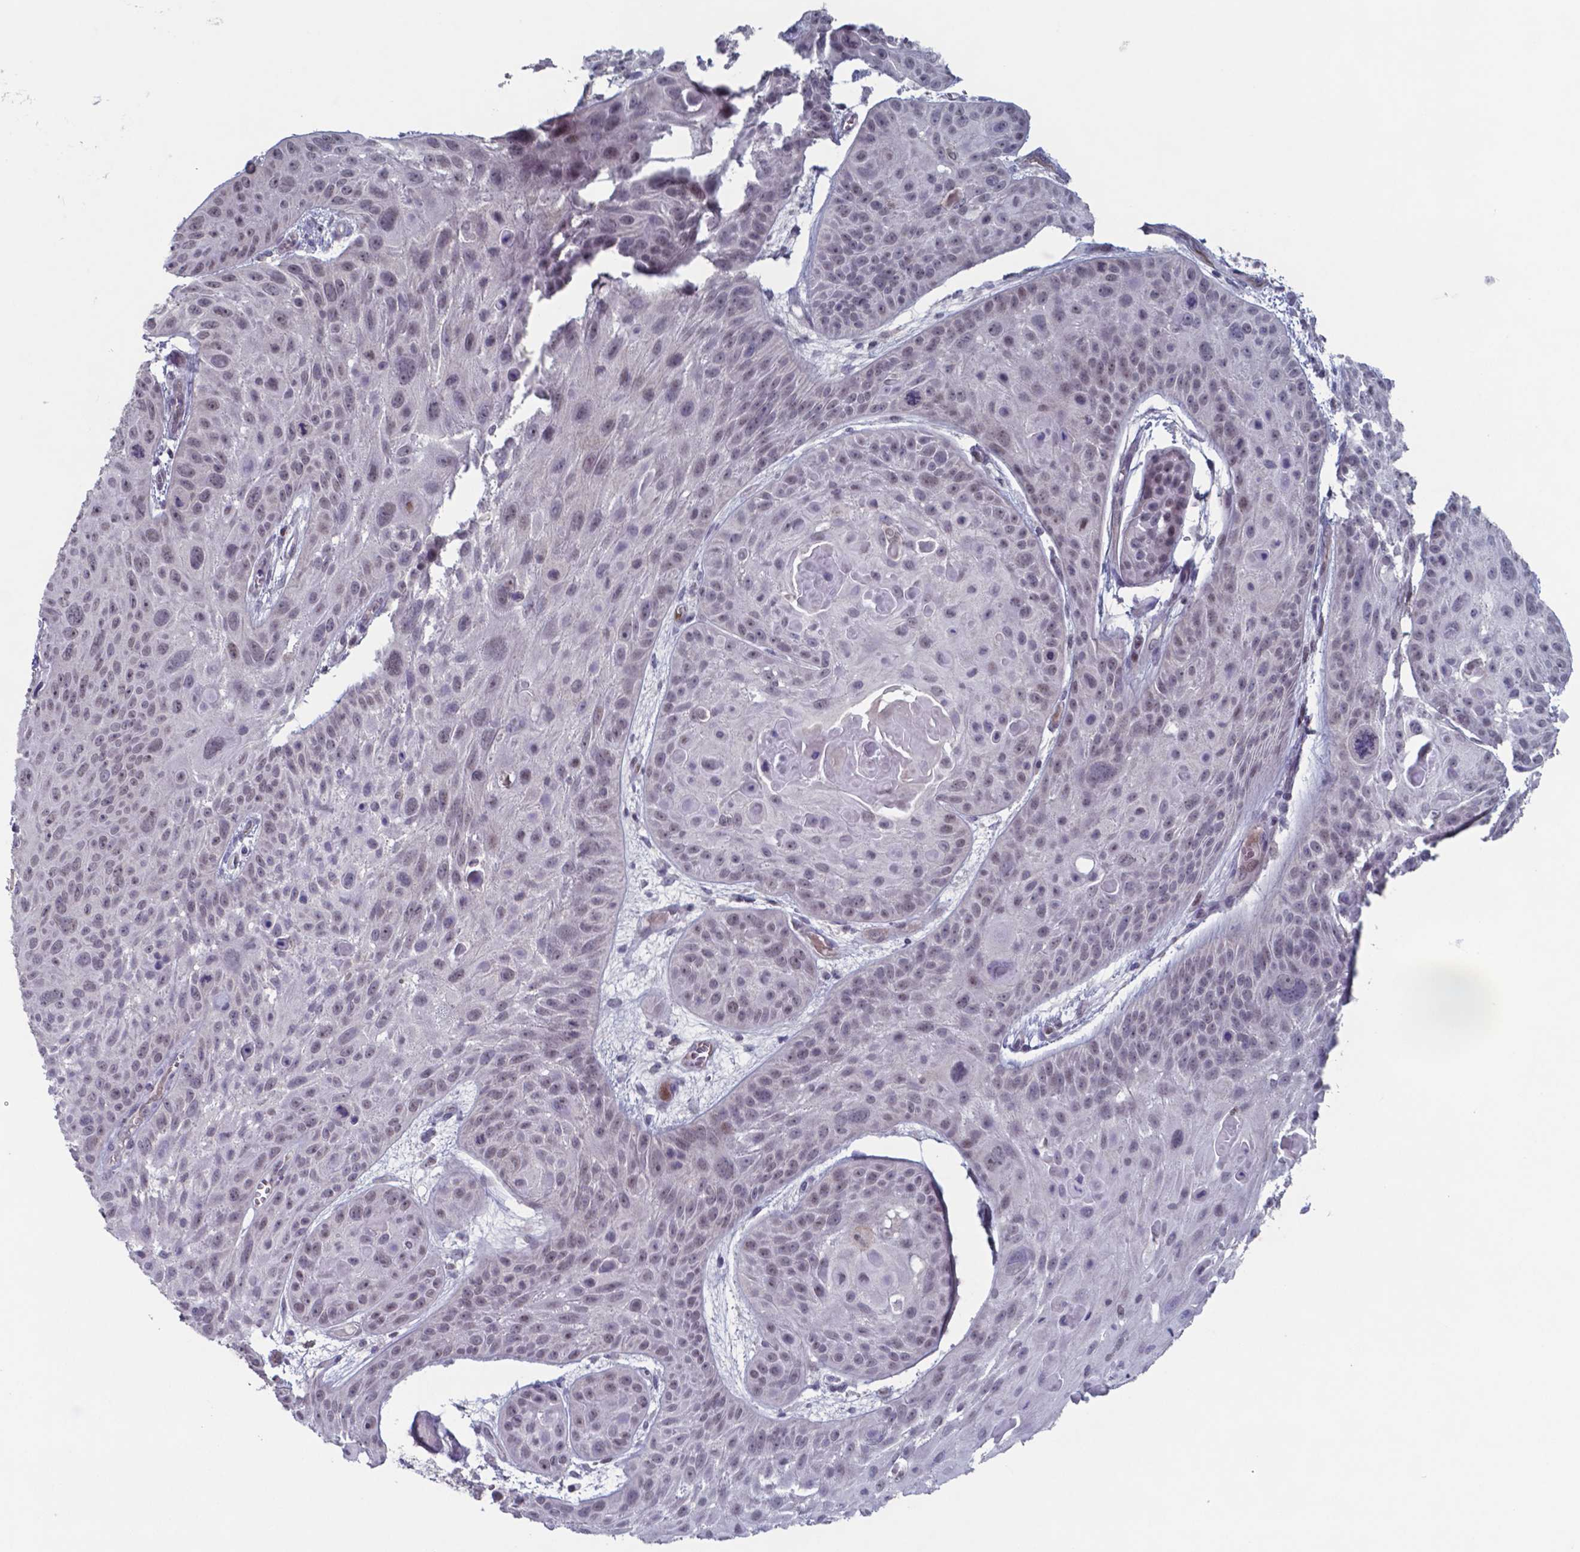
{"staining": {"intensity": "weak", "quantity": "<25%", "location": "nuclear"}, "tissue": "skin cancer", "cell_type": "Tumor cells", "image_type": "cancer", "snomed": [{"axis": "morphology", "description": "Squamous cell carcinoma, NOS"}, {"axis": "topography", "description": "Skin"}, {"axis": "topography", "description": "Anal"}], "caption": "The histopathology image displays no staining of tumor cells in skin cancer. Brightfield microscopy of immunohistochemistry (IHC) stained with DAB (brown) and hematoxylin (blue), captured at high magnification.", "gene": "TDP2", "patient": {"sex": "female", "age": 75}}